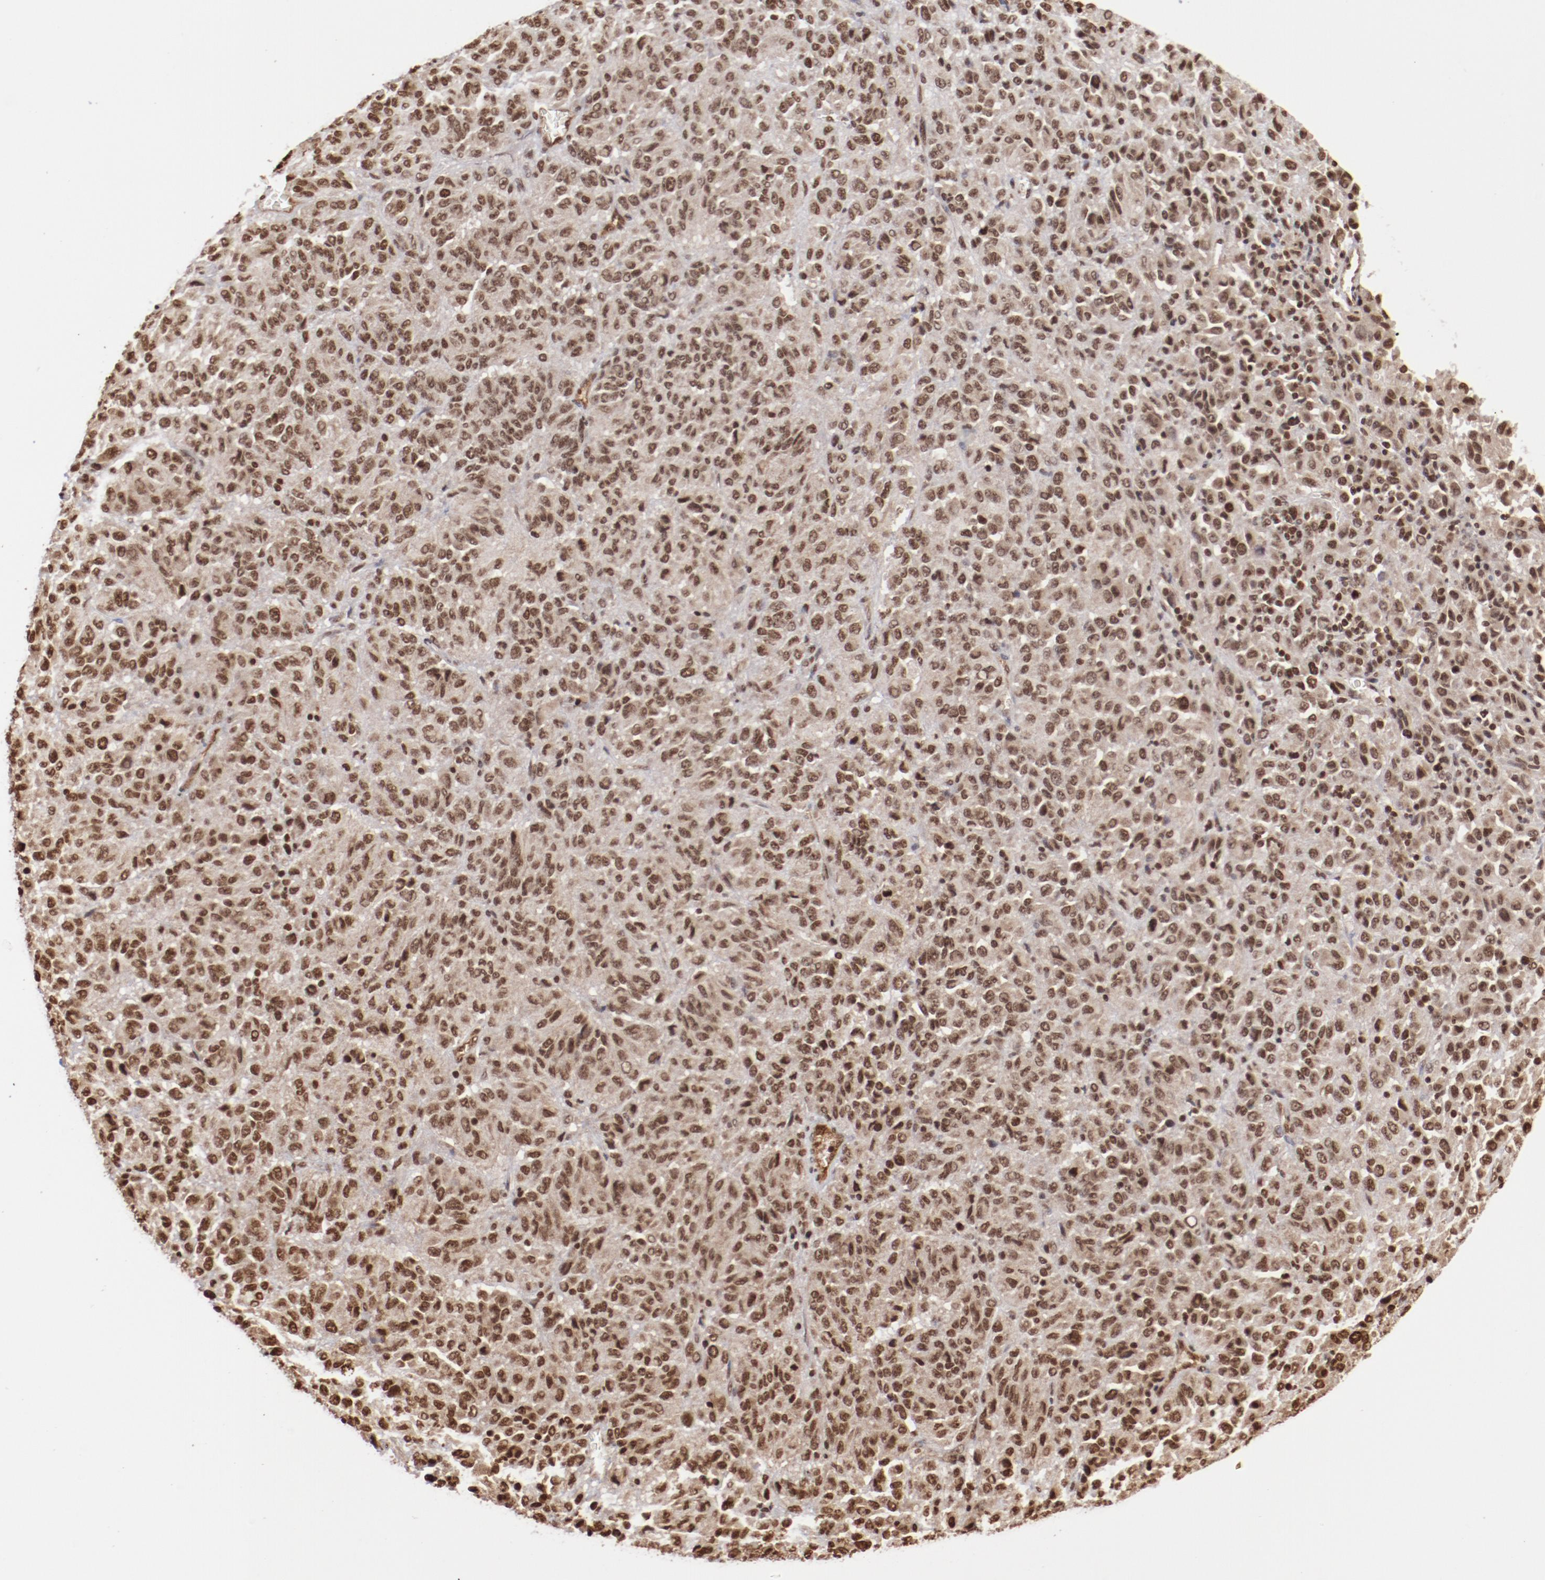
{"staining": {"intensity": "moderate", "quantity": ">75%", "location": "nuclear"}, "tissue": "melanoma", "cell_type": "Tumor cells", "image_type": "cancer", "snomed": [{"axis": "morphology", "description": "Malignant melanoma, Metastatic site"}, {"axis": "topography", "description": "Lung"}], "caption": "Immunohistochemistry of human malignant melanoma (metastatic site) reveals medium levels of moderate nuclear staining in approximately >75% of tumor cells.", "gene": "ABL2", "patient": {"sex": "male", "age": 64}}